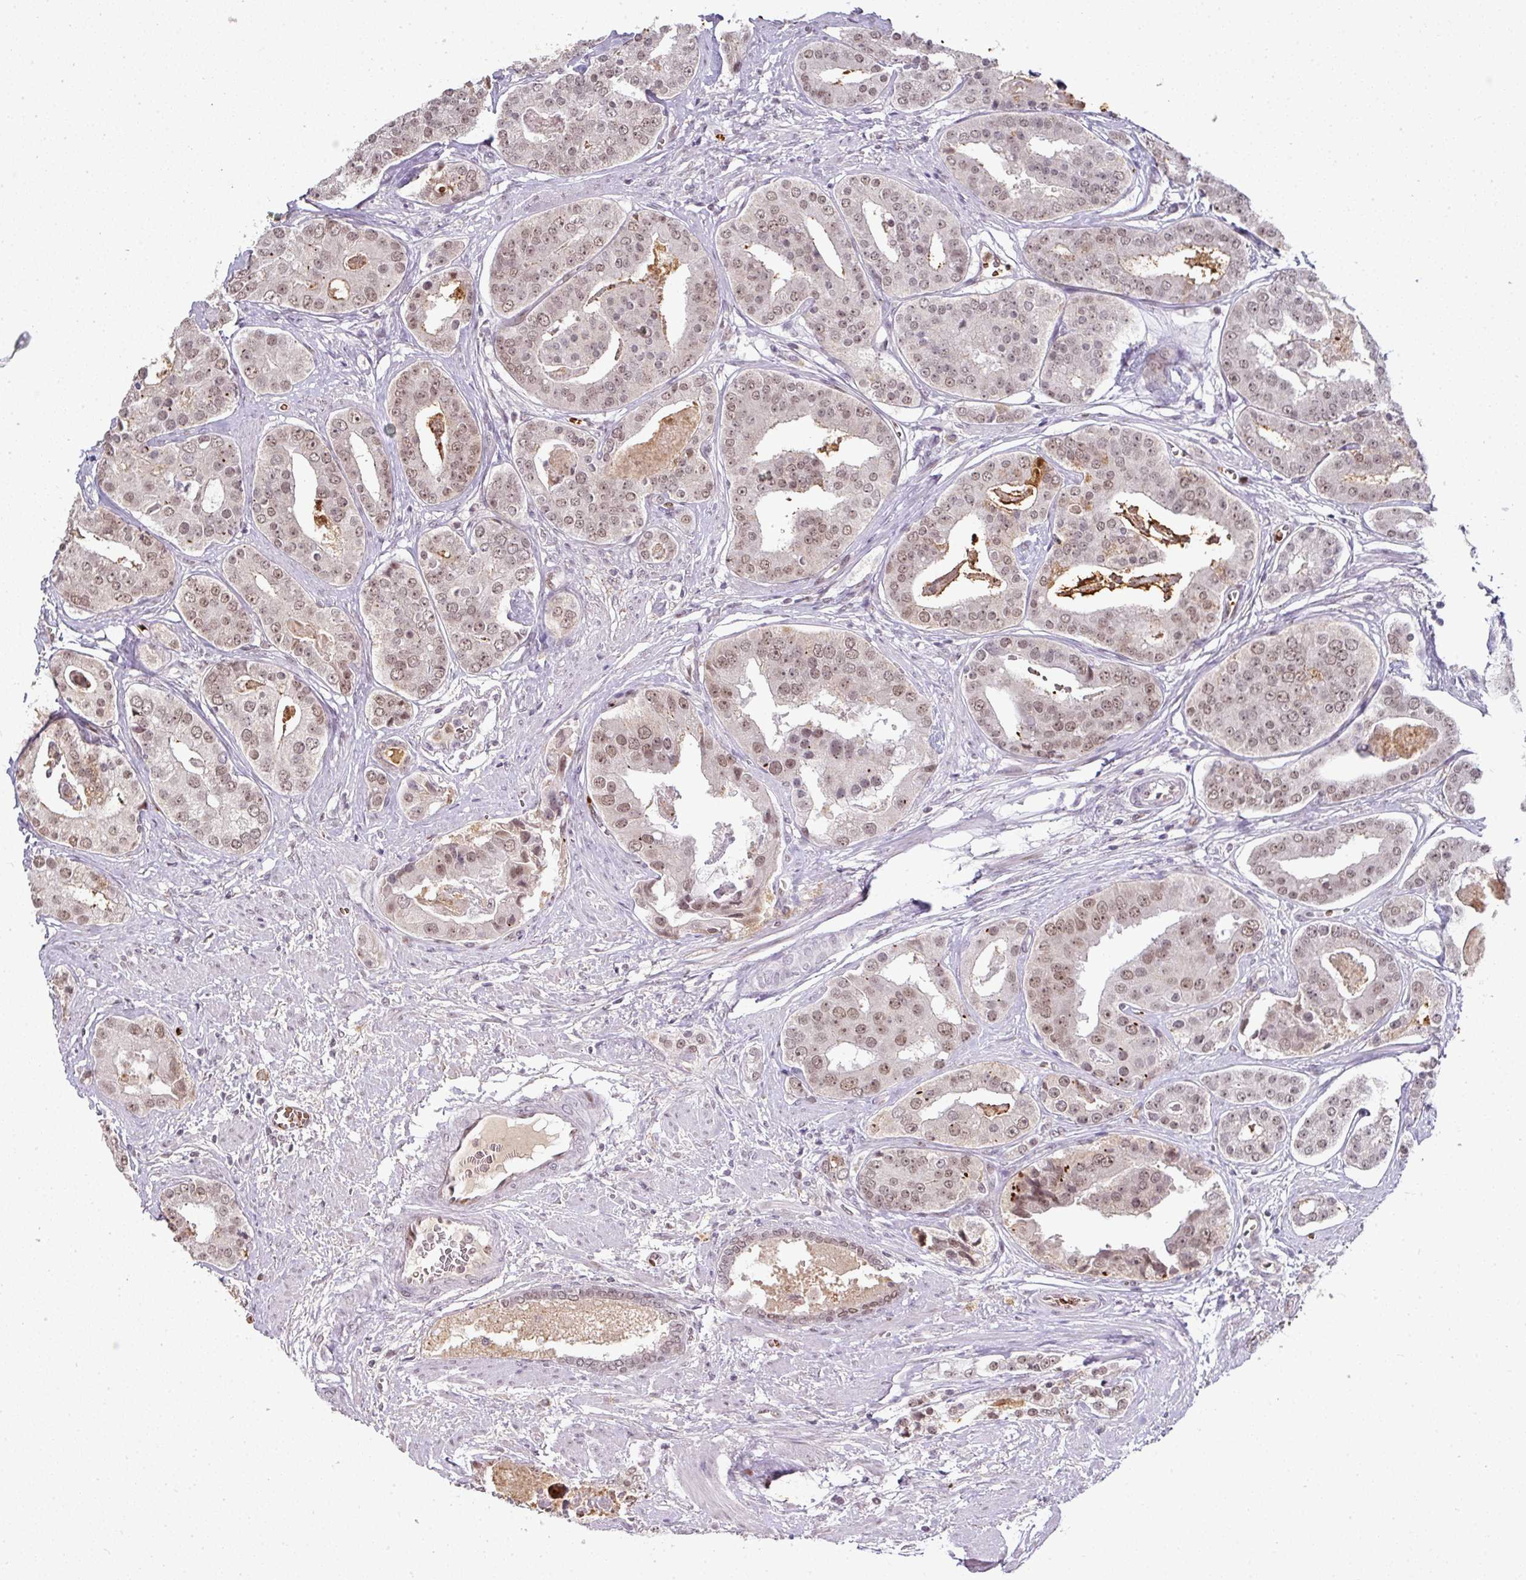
{"staining": {"intensity": "weak", "quantity": ">75%", "location": "nuclear"}, "tissue": "prostate cancer", "cell_type": "Tumor cells", "image_type": "cancer", "snomed": [{"axis": "morphology", "description": "Adenocarcinoma, High grade"}, {"axis": "topography", "description": "Prostate"}], "caption": "The immunohistochemical stain shows weak nuclear expression in tumor cells of prostate cancer tissue. (brown staining indicates protein expression, while blue staining denotes nuclei).", "gene": "NEIL1", "patient": {"sex": "male", "age": 71}}